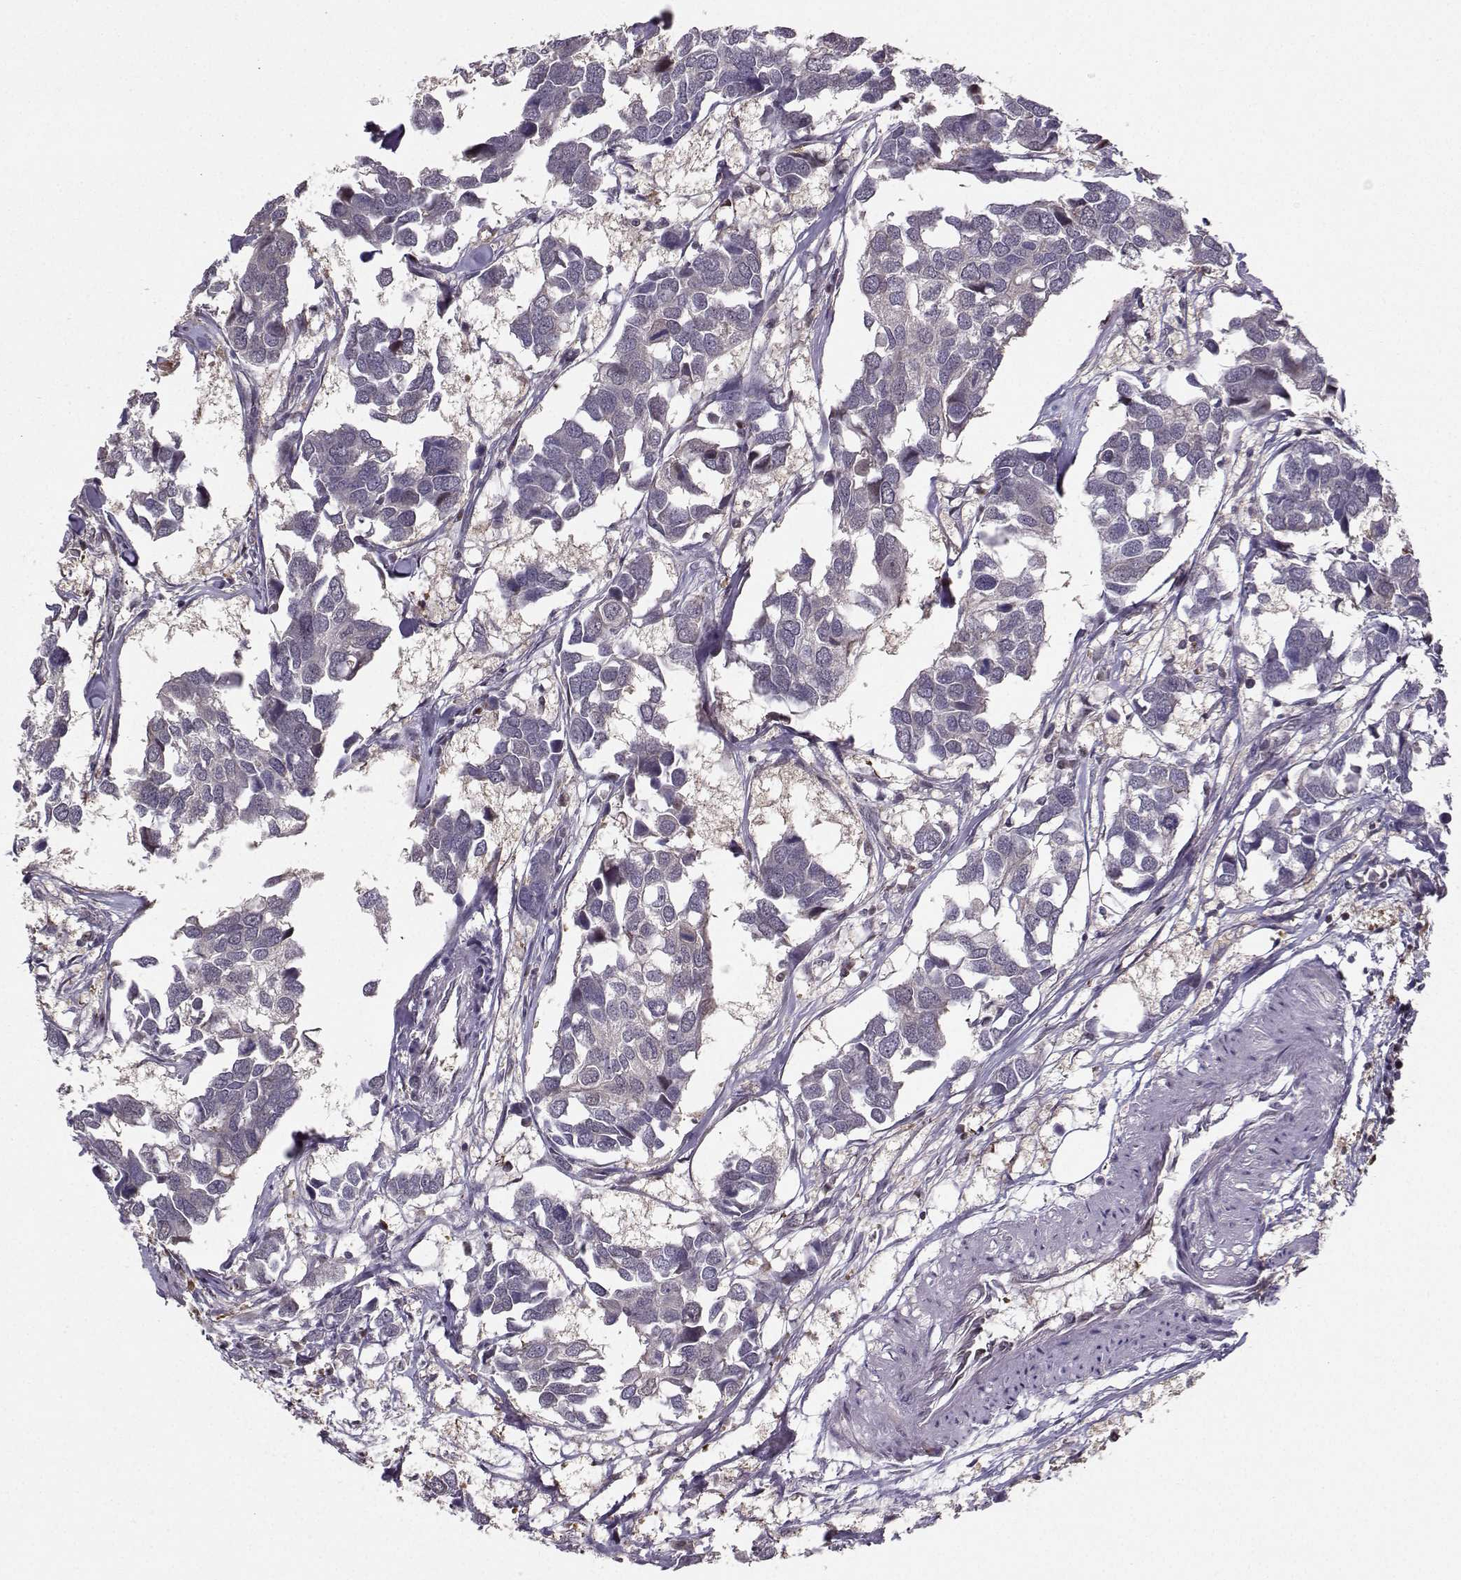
{"staining": {"intensity": "negative", "quantity": "none", "location": "none"}, "tissue": "breast cancer", "cell_type": "Tumor cells", "image_type": "cancer", "snomed": [{"axis": "morphology", "description": "Duct carcinoma"}, {"axis": "topography", "description": "Breast"}], "caption": "Immunohistochemistry of breast invasive ductal carcinoma demonstrates no positivity in tumor cells.", "gene": "PKP2", "patient": {"sex": "female", "age": 83}}